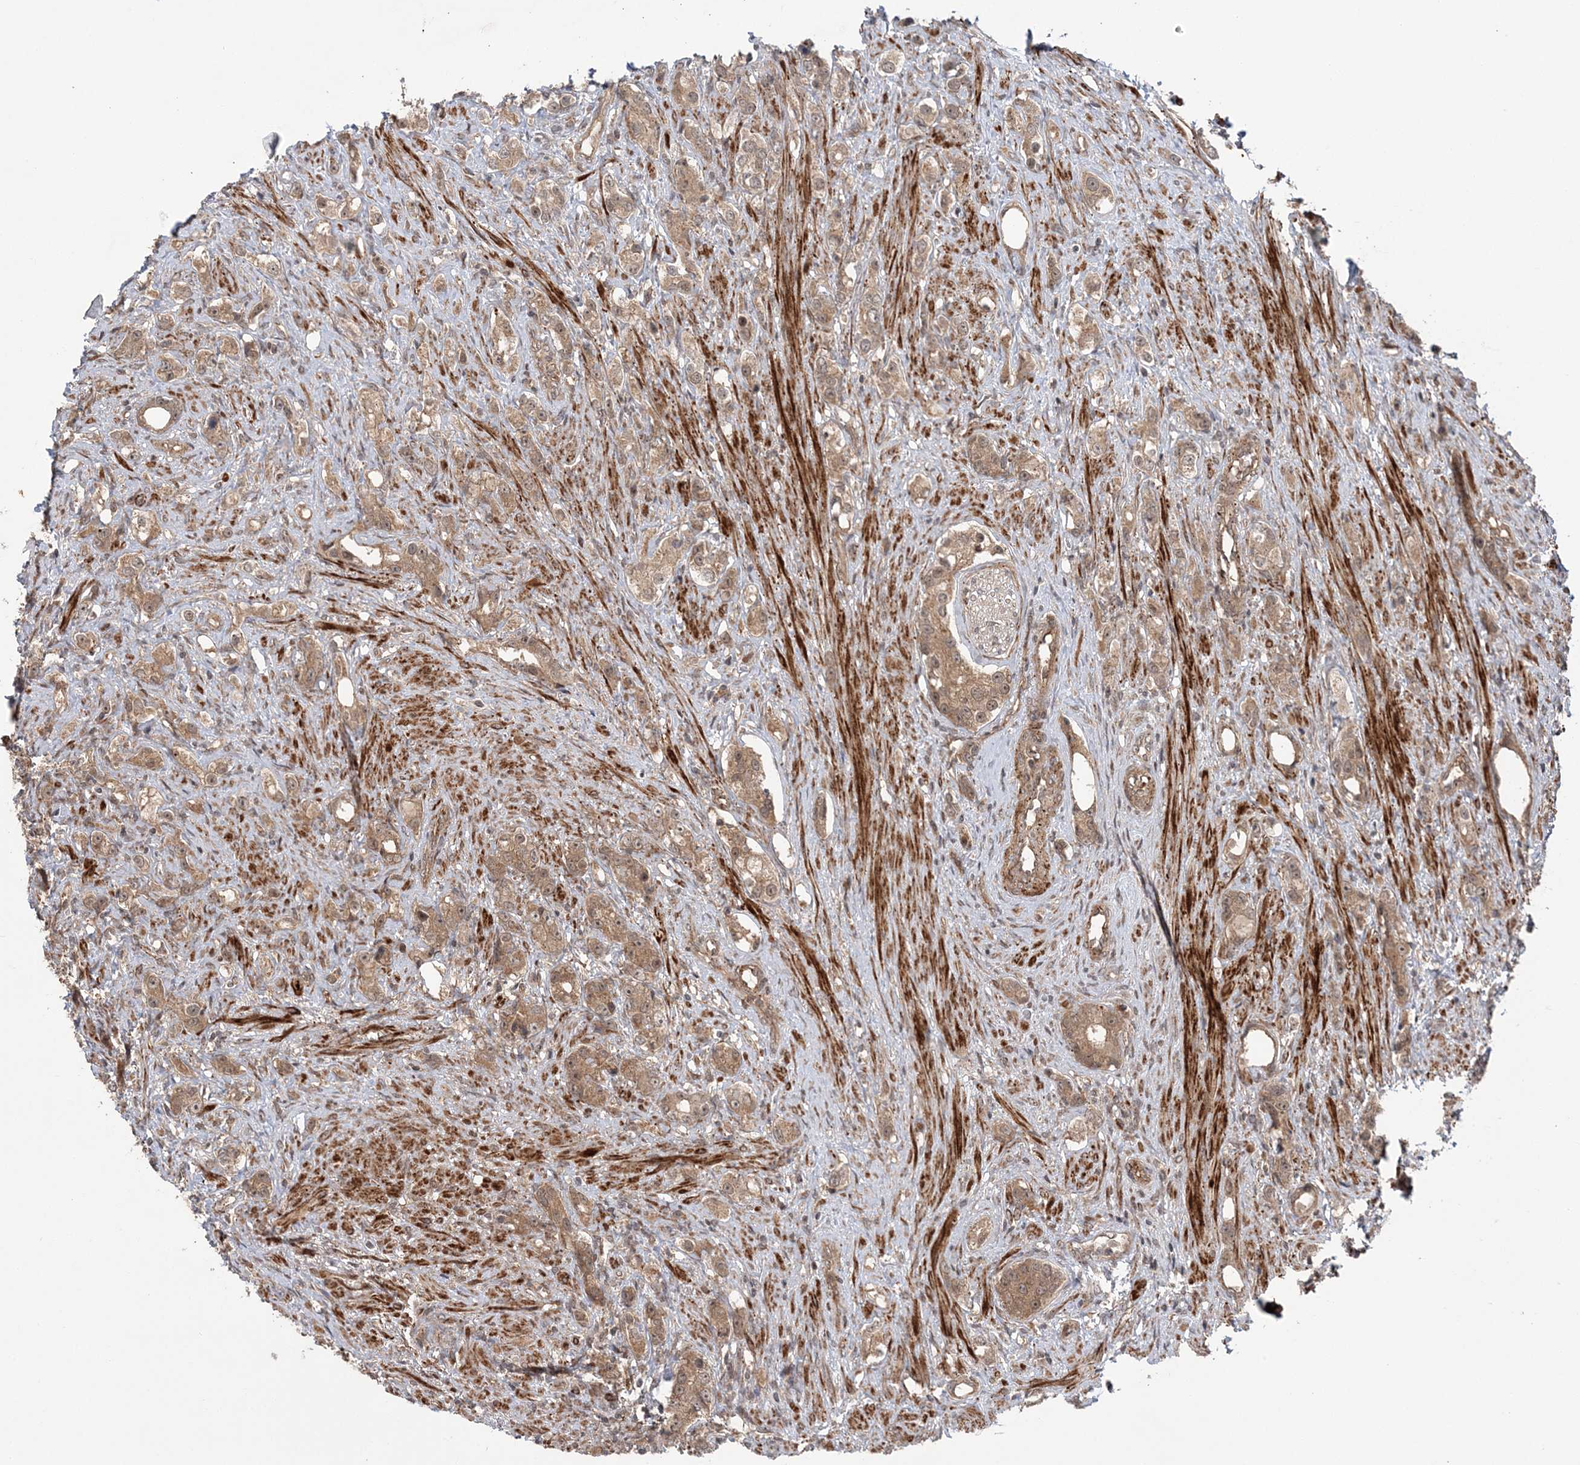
{"staining": {"intensity": "moderate", "quantity": ">75%", "location": "cytoplasmic/membranous"}, "tissue": "prostate cancer", "cell_type": "Tumor cells", "image_type": "cancer", "snomed": [{"axis": "morphology", "description": "Adenocarcinoma, High grade"}, {"axis": "topography", "description": "Prostate"}], "caption": "High-magnification brightfield microscopy of prostate adenocarcinoma (high-grade) stained with DAB (3,3'-diaminobenzidine) (brown) and counterstained with hematoxylin (blue). tumor cells exhibit moderate cytoplasmic/membranous staining is identified in about>75% of cells. Immunohistochemistry (ihc) stains the protein of interest in brown and the nuclei are stained blue.", "gene": "UBTD2", "patient": {"sex": "male", "age": 63}}